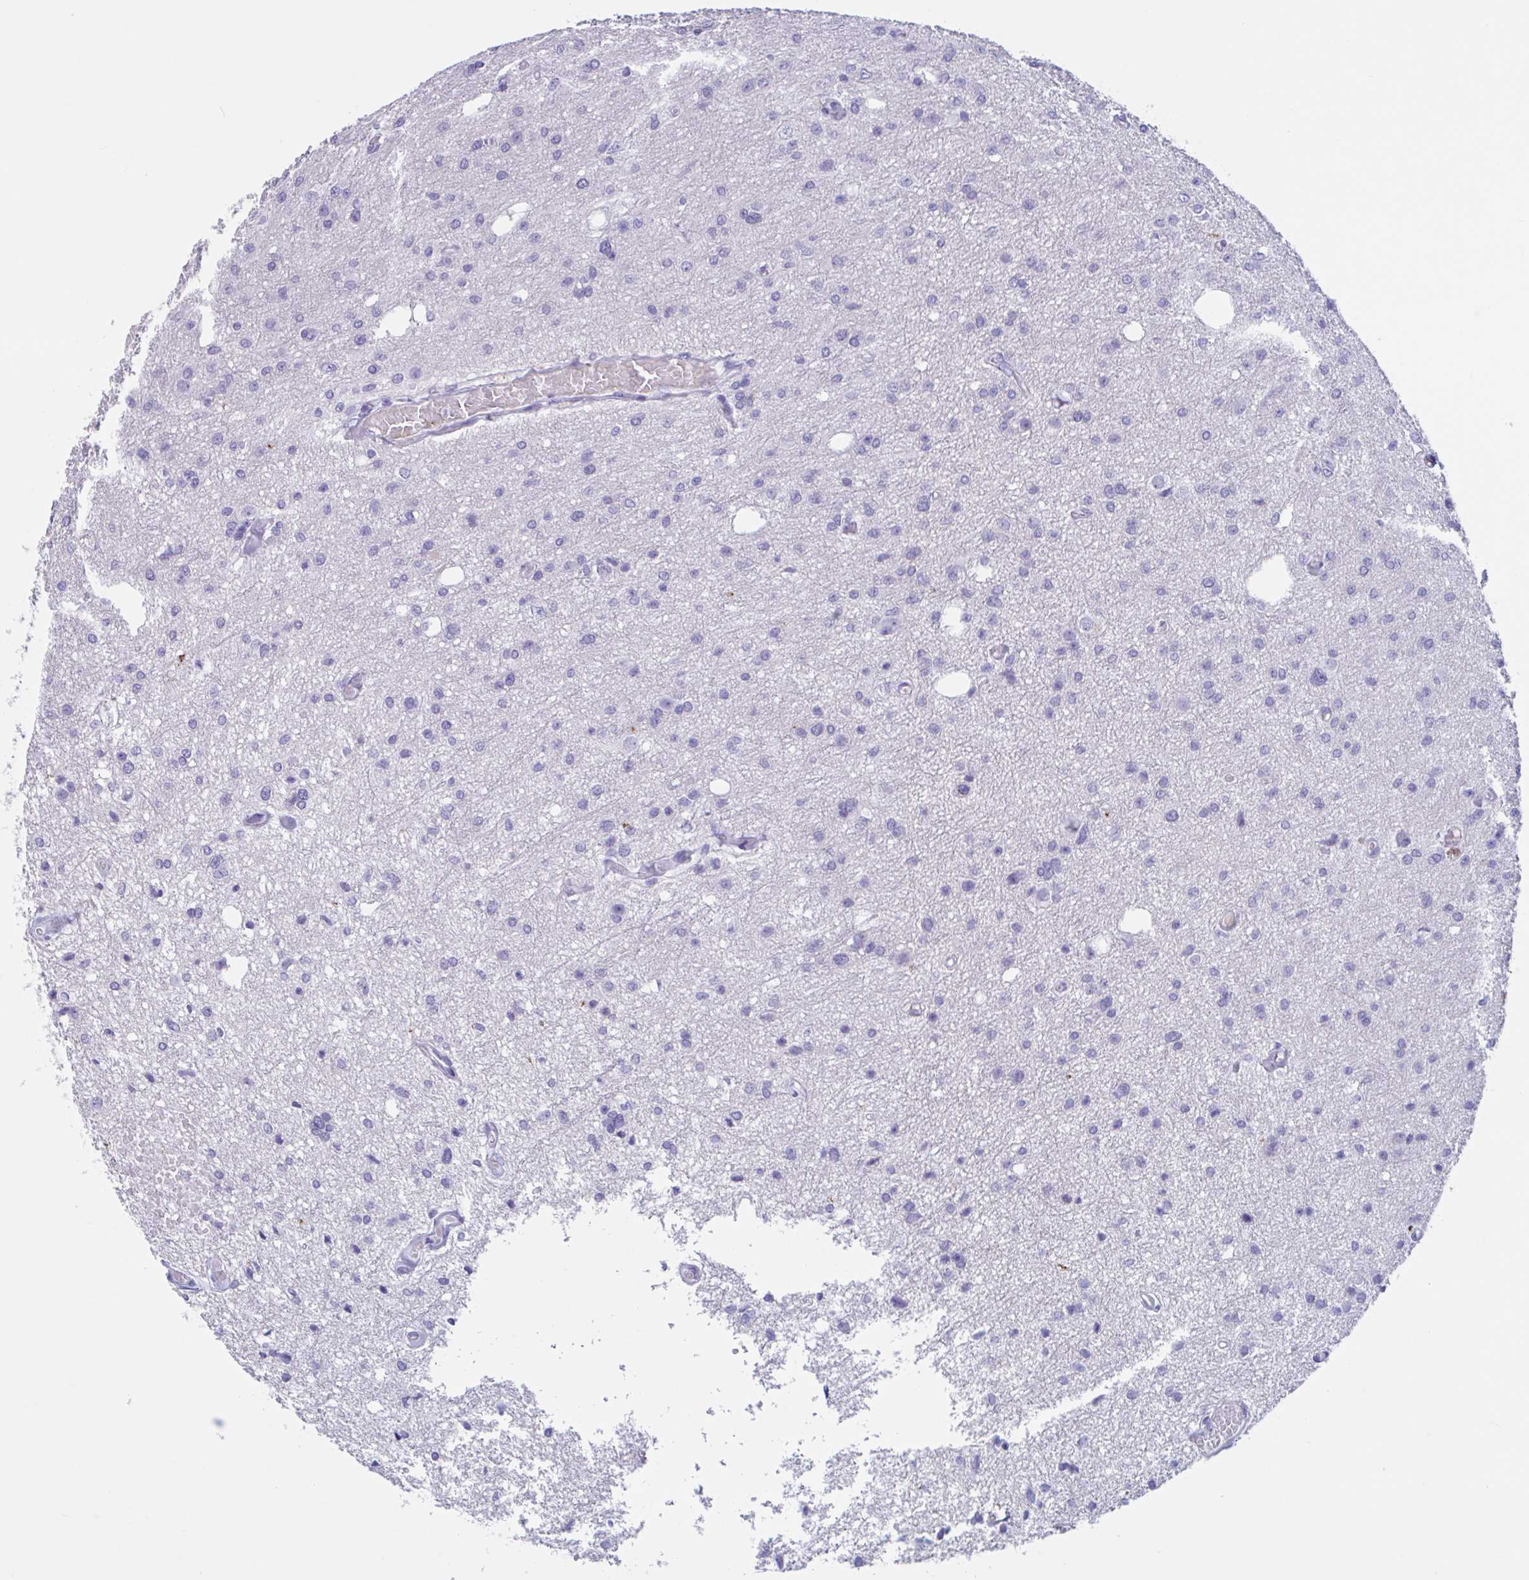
{"staining": {"intensity": "negative", "quantity": "none", "location": "none"}, "tissue": "glioma", "cell_type": "Tumor cells", "image_type": "cancer", "snomed": [{"axis": "morphology", "description": "Glioma, malignant, Low grade"}, {"axis": "topography", "description": "Brain"}], "caption": "This is an immunohistochemistry photomicrograph of human glioma. There is no staining in tumor cells.", "gene": "MS4A14", "patient": {"sex": "male", "age": 26}}